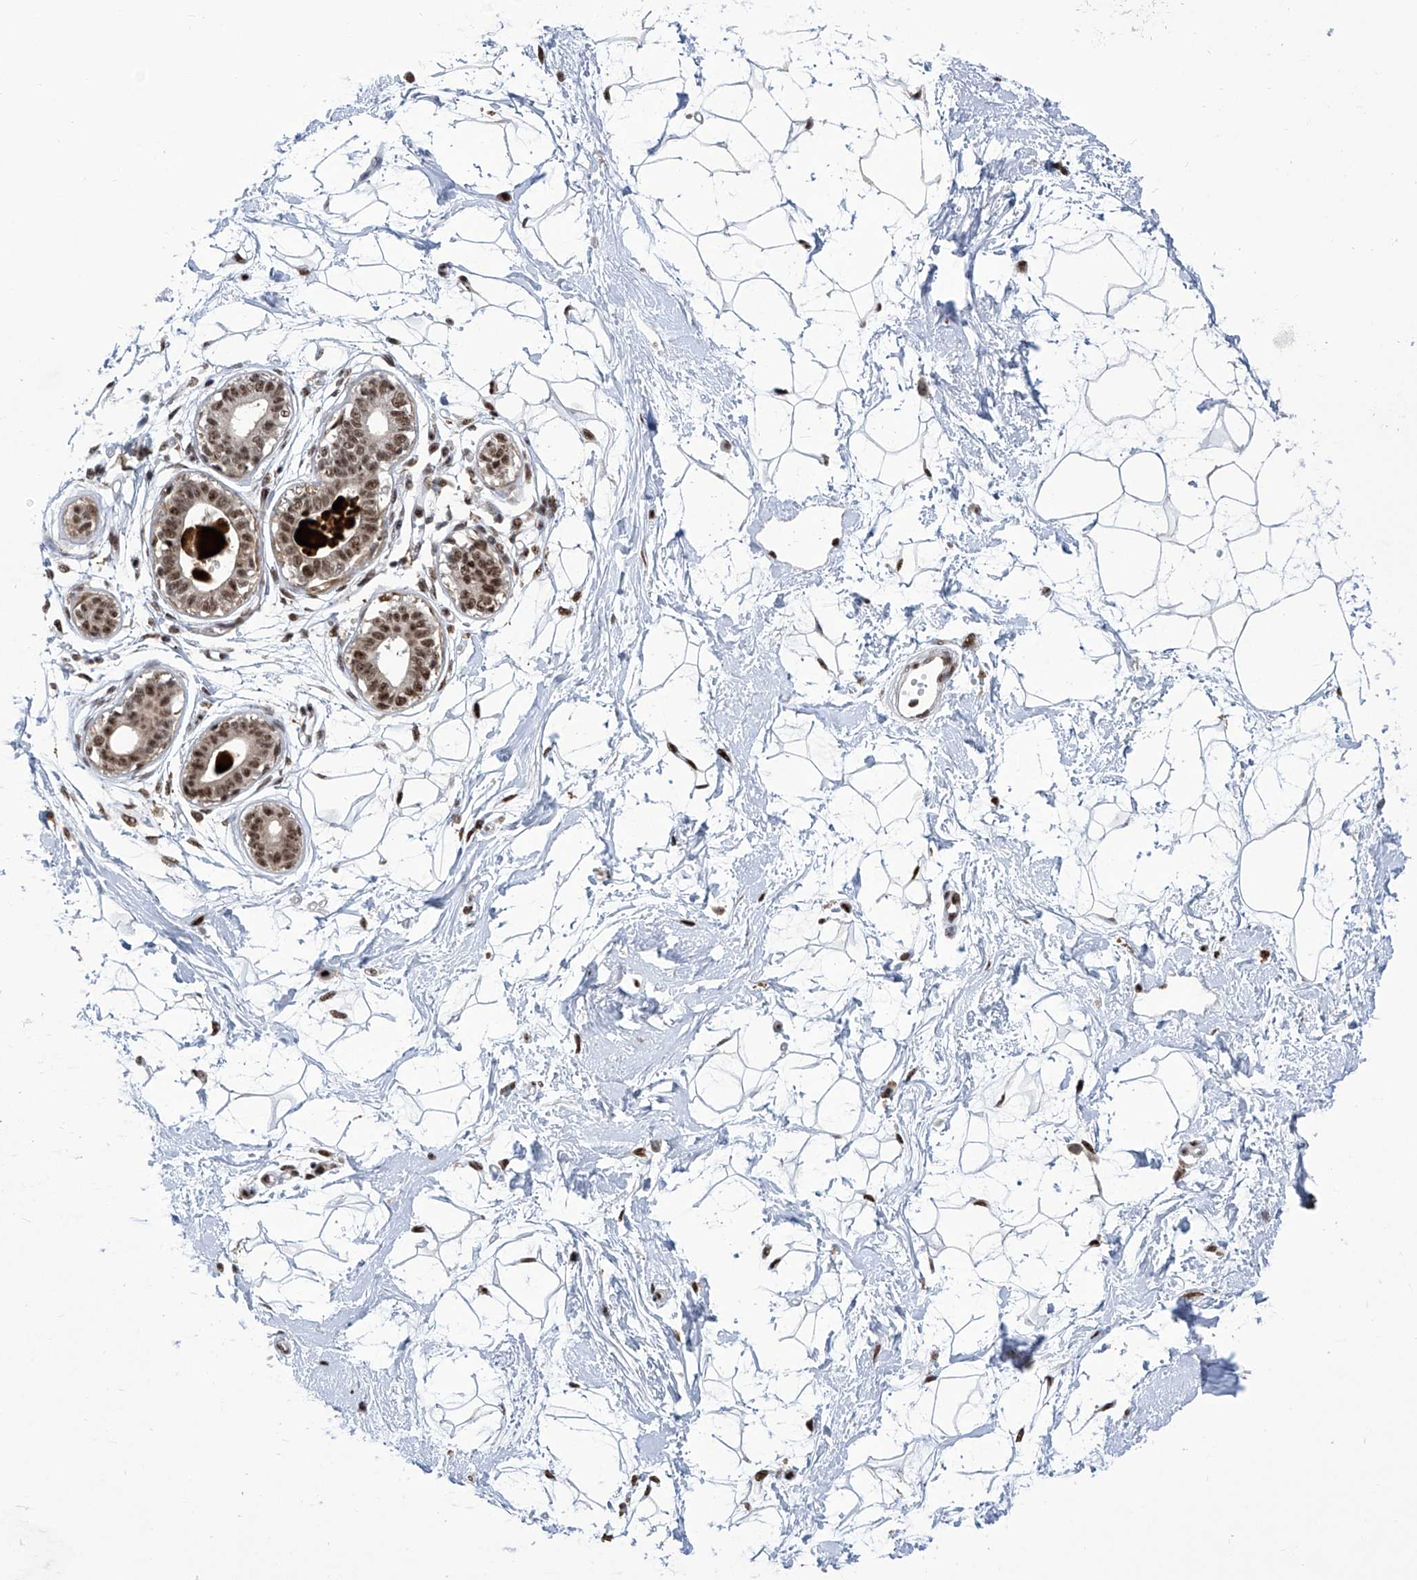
{"staining": {"intensity": "moderate", "quantity": ">75%", "location": "nuclear"}, "tissue": "breast", "cell_type": "Adipocytes", "image_type": "normal", "snomed": [{"axis": "morphology", "description": "Normal tissue, NOS"}, {"axis": "topography", "description": "Breast"}], "caption": "The image reveals staining of normal breast, revealing moderate nuclear protein staining (brown color) within adipocytes. The protein of interest is stained brown, and the nuclei are stained in blue (DAB (3,3'-diaminobenzidine) IHC with brightfield microscopy, high magnification).", "gene": "FBXL4", "patient": {"sex": "female", "age": 45}}